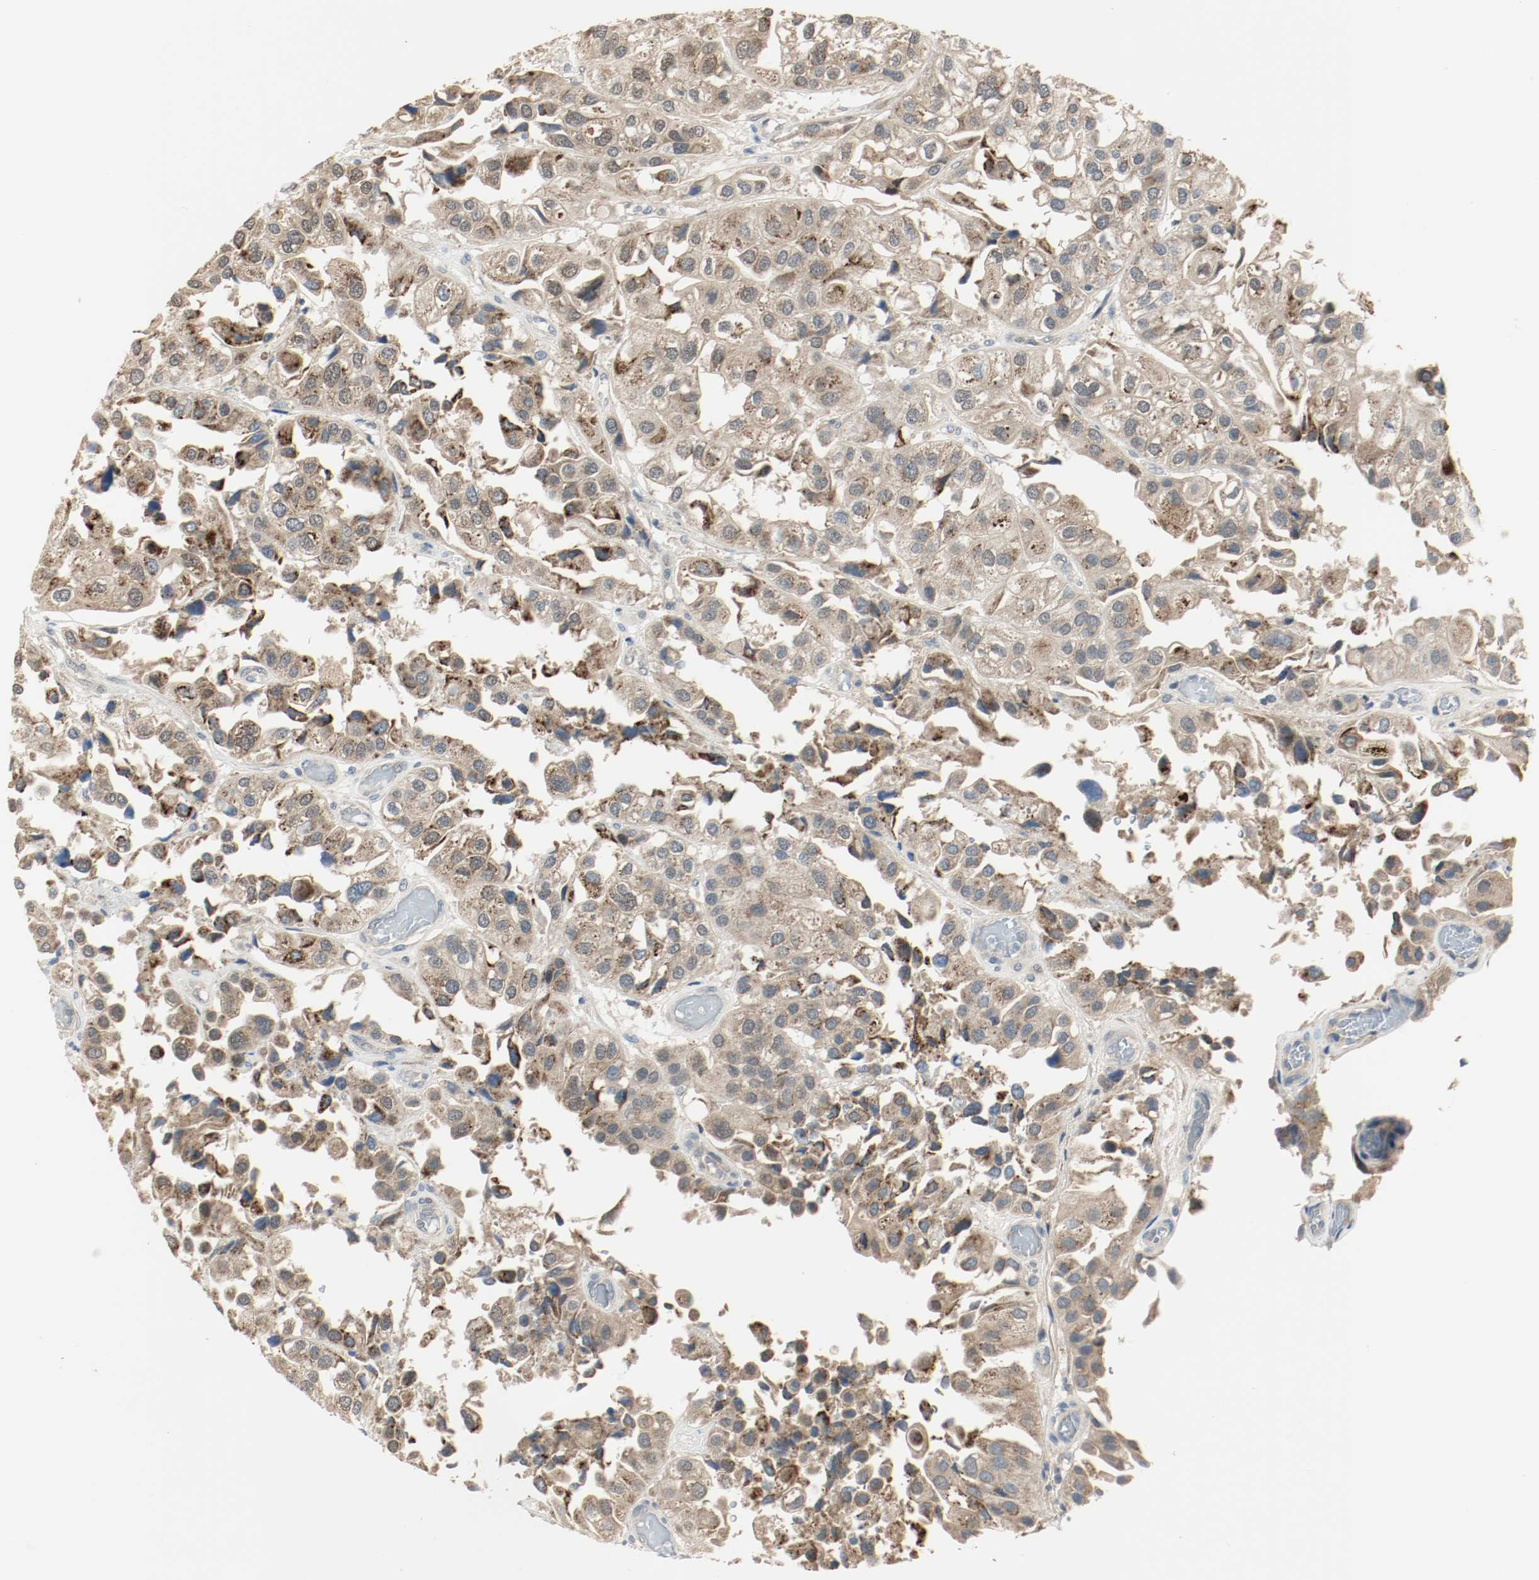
{"staining": {"intensity": "strong", "quantity": "25%-75%", "location": "cytoplasmic/membranous"}, "tissue": "urothelial cancer", "cell_type": "Tumor cells", "image_type": "cancer", "snomed": [{"axis": "morphology", "description": "Urothelial carcinoma, High grade"}, {"axis": "topography", "description": "Urinary bladder"}], "caption": "Tumor cells demonstrate high levels of strong cytoplasmic/membranous staining in approximately 25%-75% of cells in urothelial cancer. The protein is shown in brown color, while the nuclei are stained blue.", "gene": "MELTF", "patient": {"sex": "female", "age": 64}}